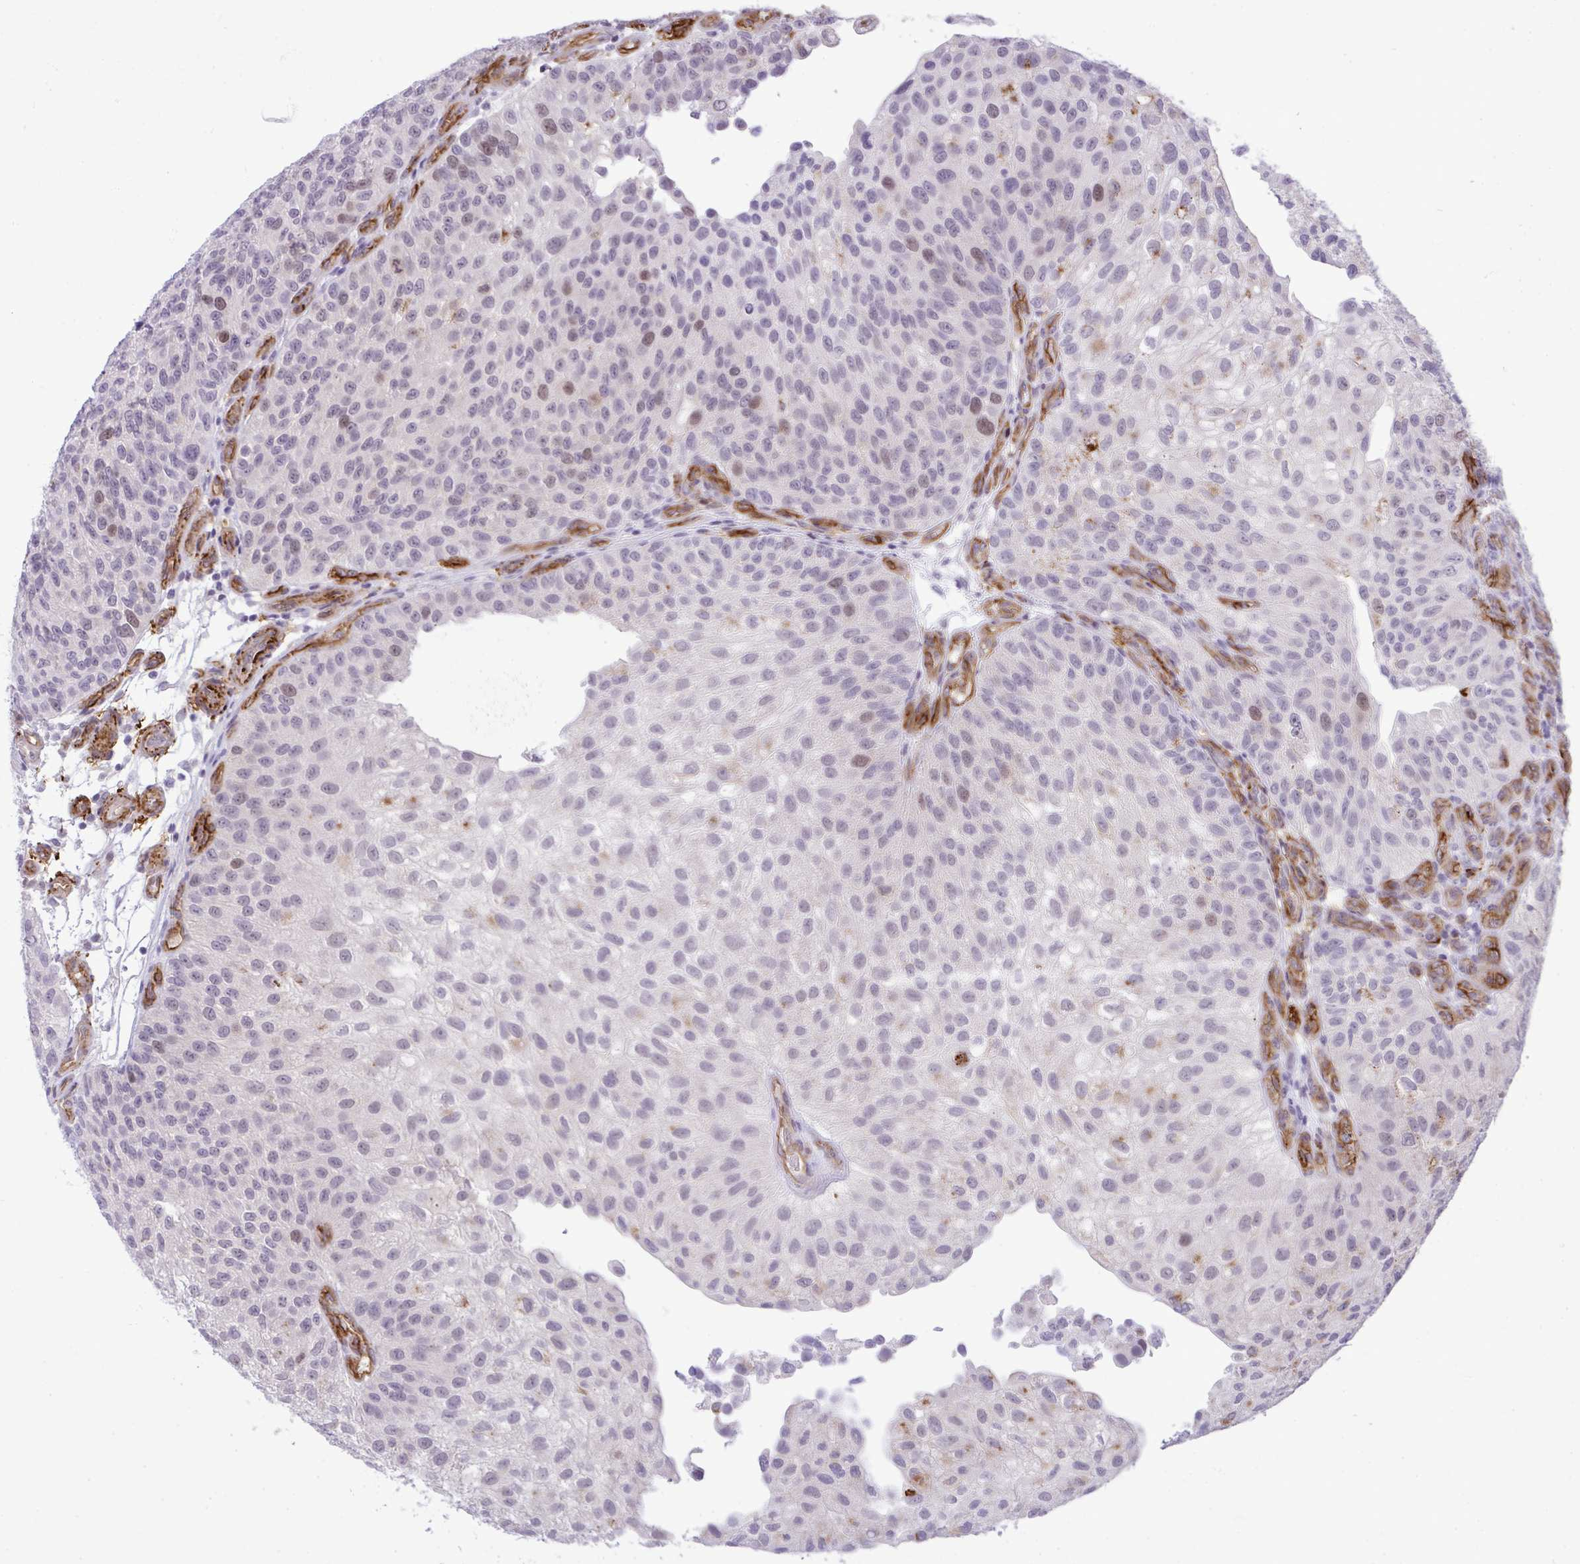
{"staining": {"intensity": "moderate", "quantity": "<25%", "location": "cytoplasmic/membranous"}, "tissue": "urothelial cancer", "cell_type": "Tumor cells", "image_type": "cancer", "snomed": [{"axis": "morphology", "description": "Urothelial carcinoma, NOS"}, {"axis": "topography", "description": "Urinary bladder"}], "caption": "Urothelial cancer was stained to show a protein in brown. There is low levels of moderate cytoplasmic/membranous expression in about <25% of tumor cells. Immunohistochemistry stains the protein in brown and the nuclei are stained blue.", "gene": "UBE2S", "patient": {"sex": "male", "age": 87}}